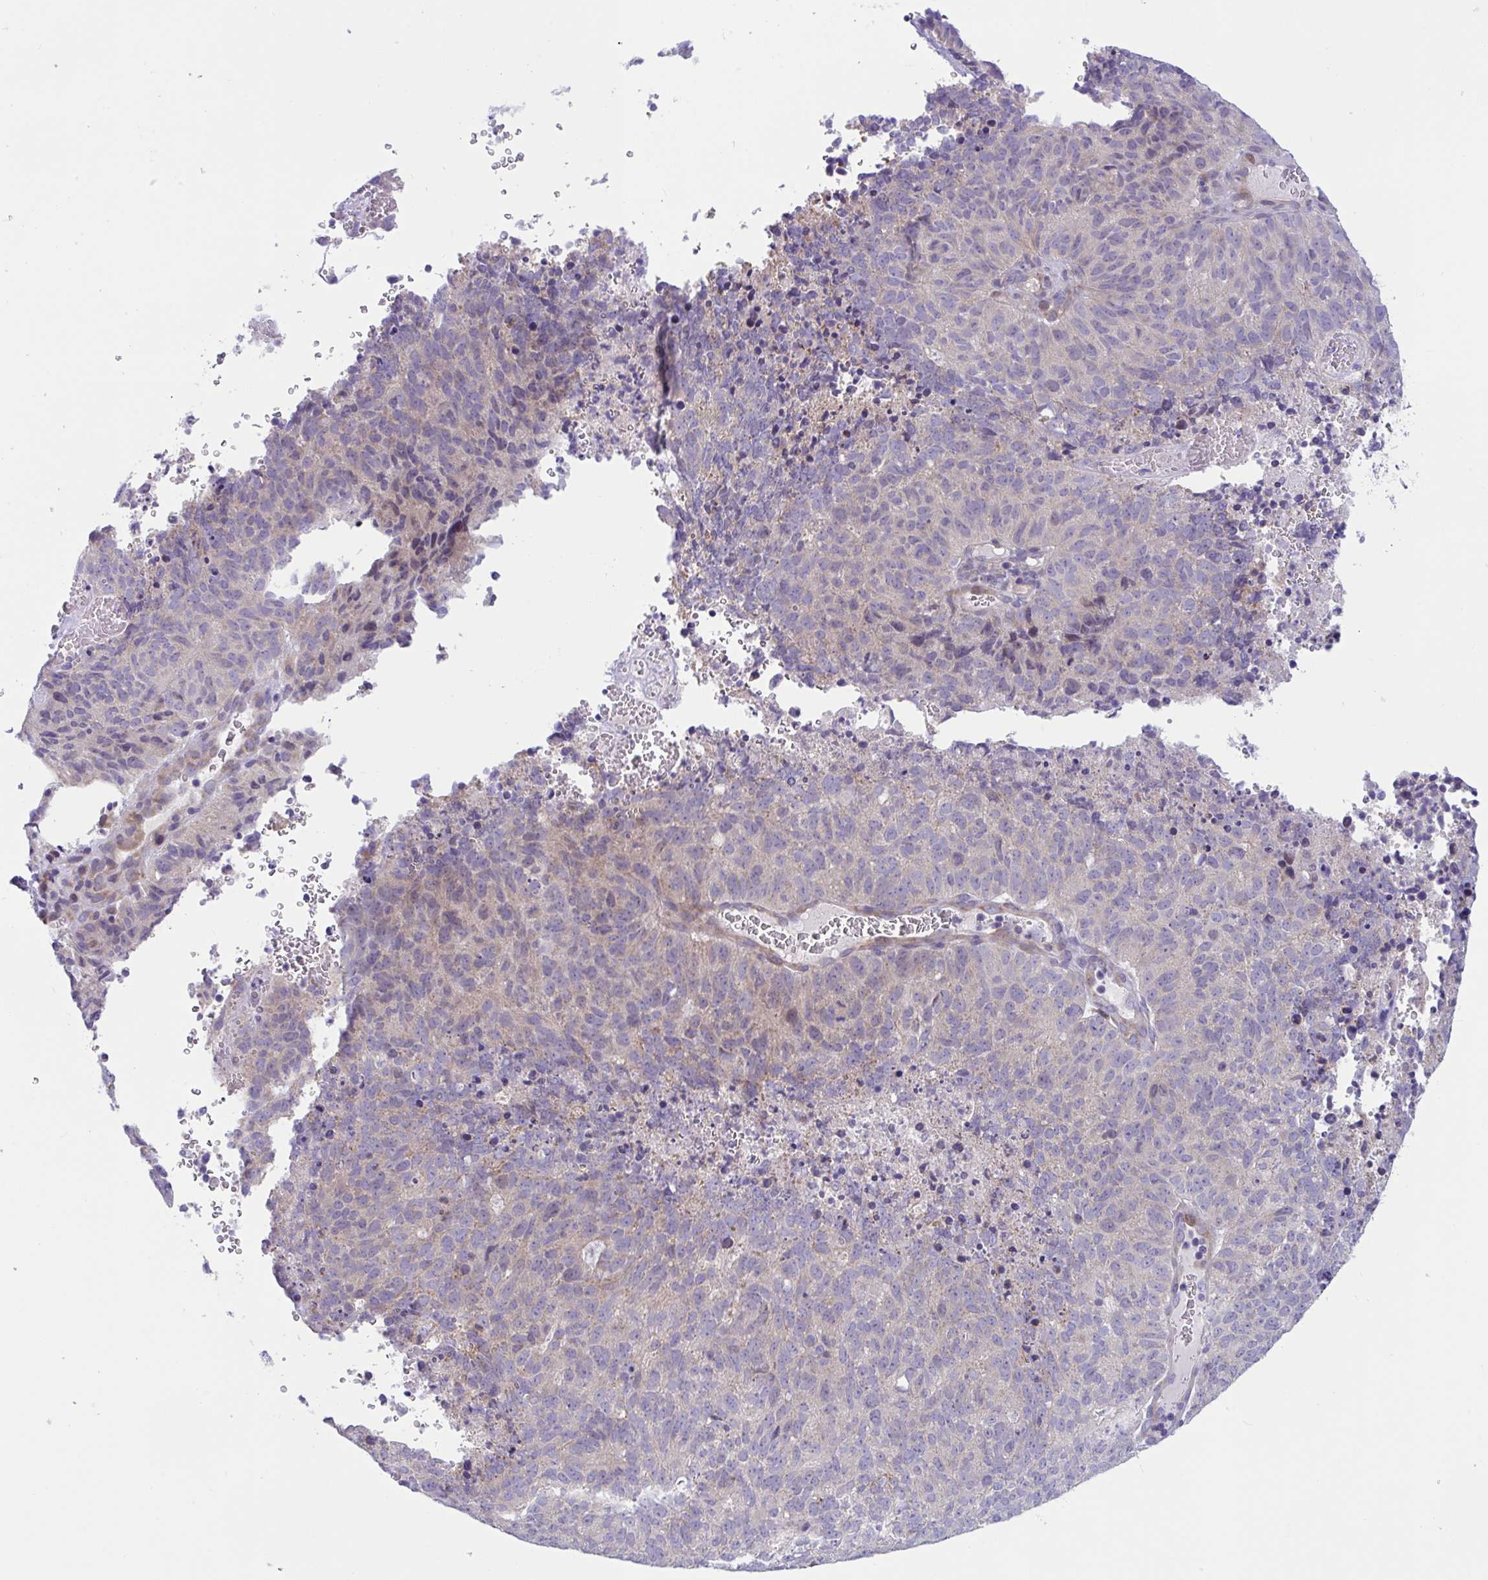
{"staining": {"intensity": "negative", "quantity": "none", "location": "none"}, "tissue": "cervical cancer", "cell_type": "Tumor cells", "image_type": "cancer", "snomed": [{"axis": "morphology", "description": "Adenocarcinoma, NOS"}, {"axis": "topography", "description": "Cervix"}], "caption": "High magnification brightfield microscopy of cervical cancer (adenocarcinoma) stained with DAB (brown) and counterstained with hematoxylin (blue): tumor cells show no significant positivity.", "gene": "DTX3", "patient": {"sex": "female", "age": 38}}